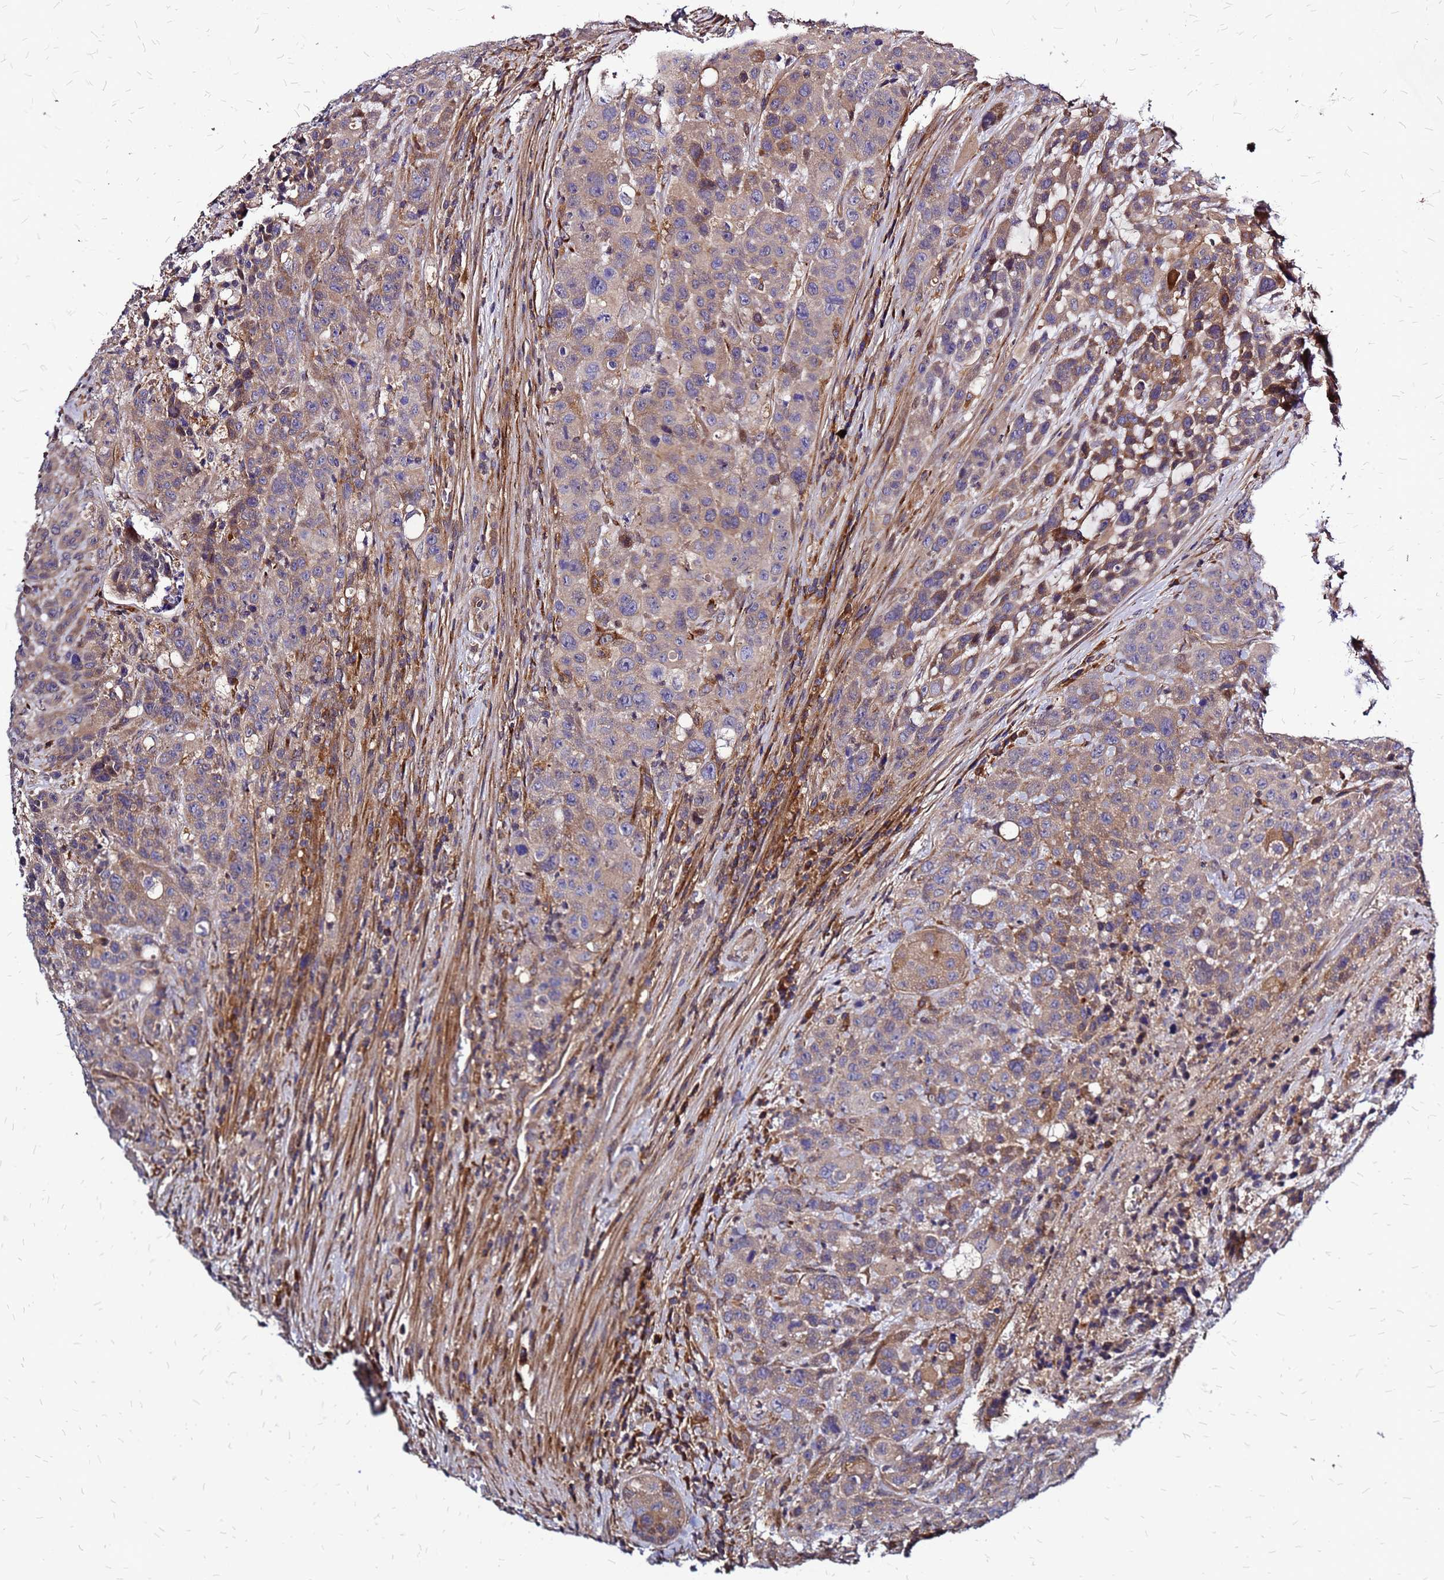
{"staining": {"intensity": "weak", "quantity": "25%-75%", "location": "cytoplasmic/membranous"}, "tissue": "colorectal cancer", "cell_type": "Tumor cells", "image_type": "cancer", "snomed": [{"axis": "morphology", "description": "Adenocarcinoma, NOS"}, {"axis": "topography", "description": "Colon"}], "caption": "Human colorectal adenocarcinoma stained with a brown dye demonstrates weak cytoplasmic/membranous positive positivity in approximately 25%-75% of tumor cells.", "gene": "CYBC1", "patient": {"sex": "male", "age": 62}}